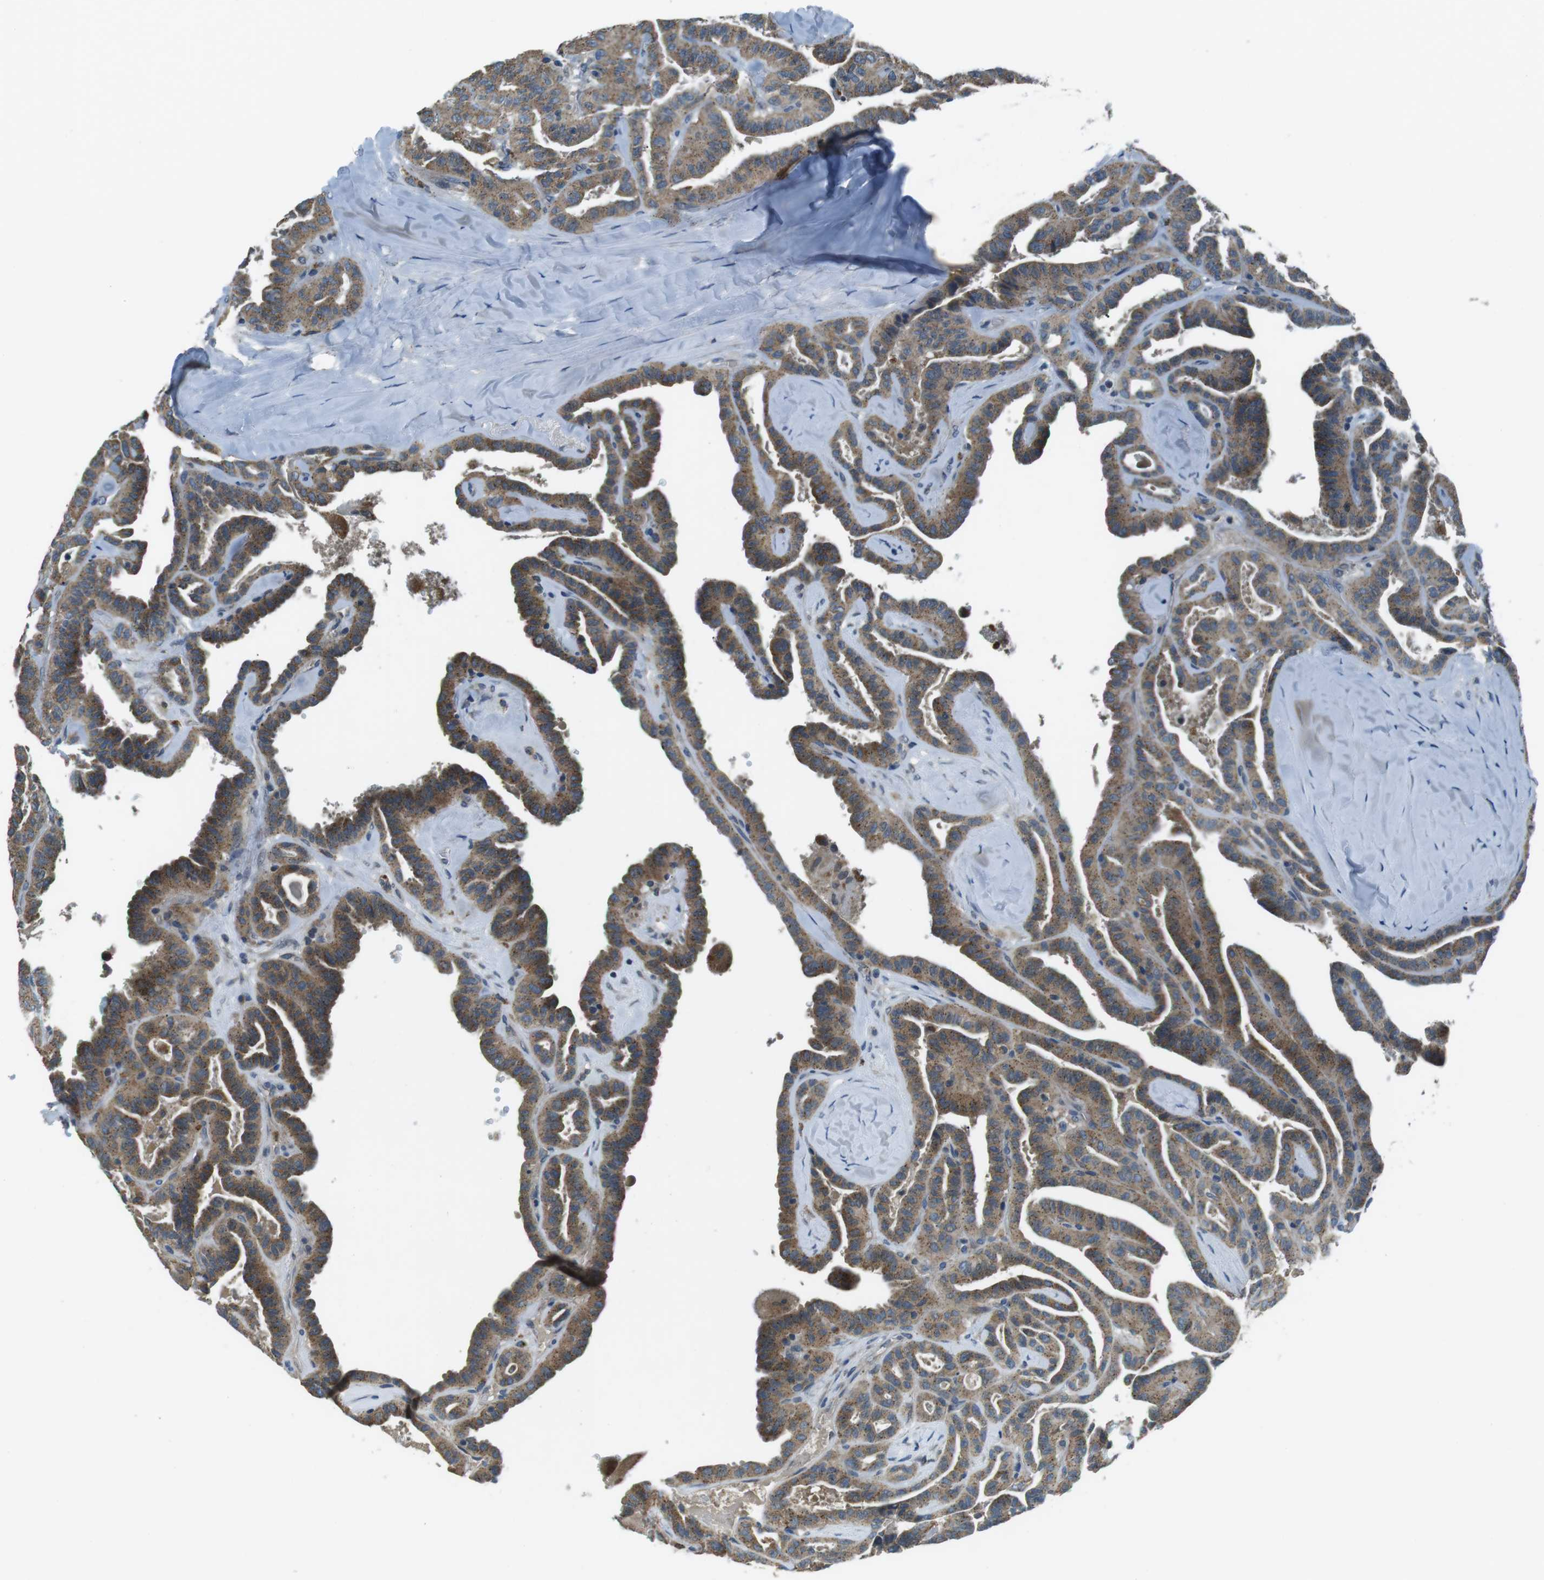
{"staining": {"intensity": "moderate", "quantity": ">75%", "location": "cytoplasmic/membranous"}, "tissue": "thyroid cancer", "cell_type": "Tumor cells", "image_type": "cancer", "snomed": [{"axis": "morphology", "description": "Papillary adenocarcinoma, NOS"}, {"axis": "topography", "description": "Thyroid gland"}], "caption": "IHC of thyroid cancer demonstrates medium levels of moderate cytoplasmic/membranous staining in approximately >75% of tumor cells.", "gene": "FAM3B", "patient": {"sex": "male", "age": 77}}